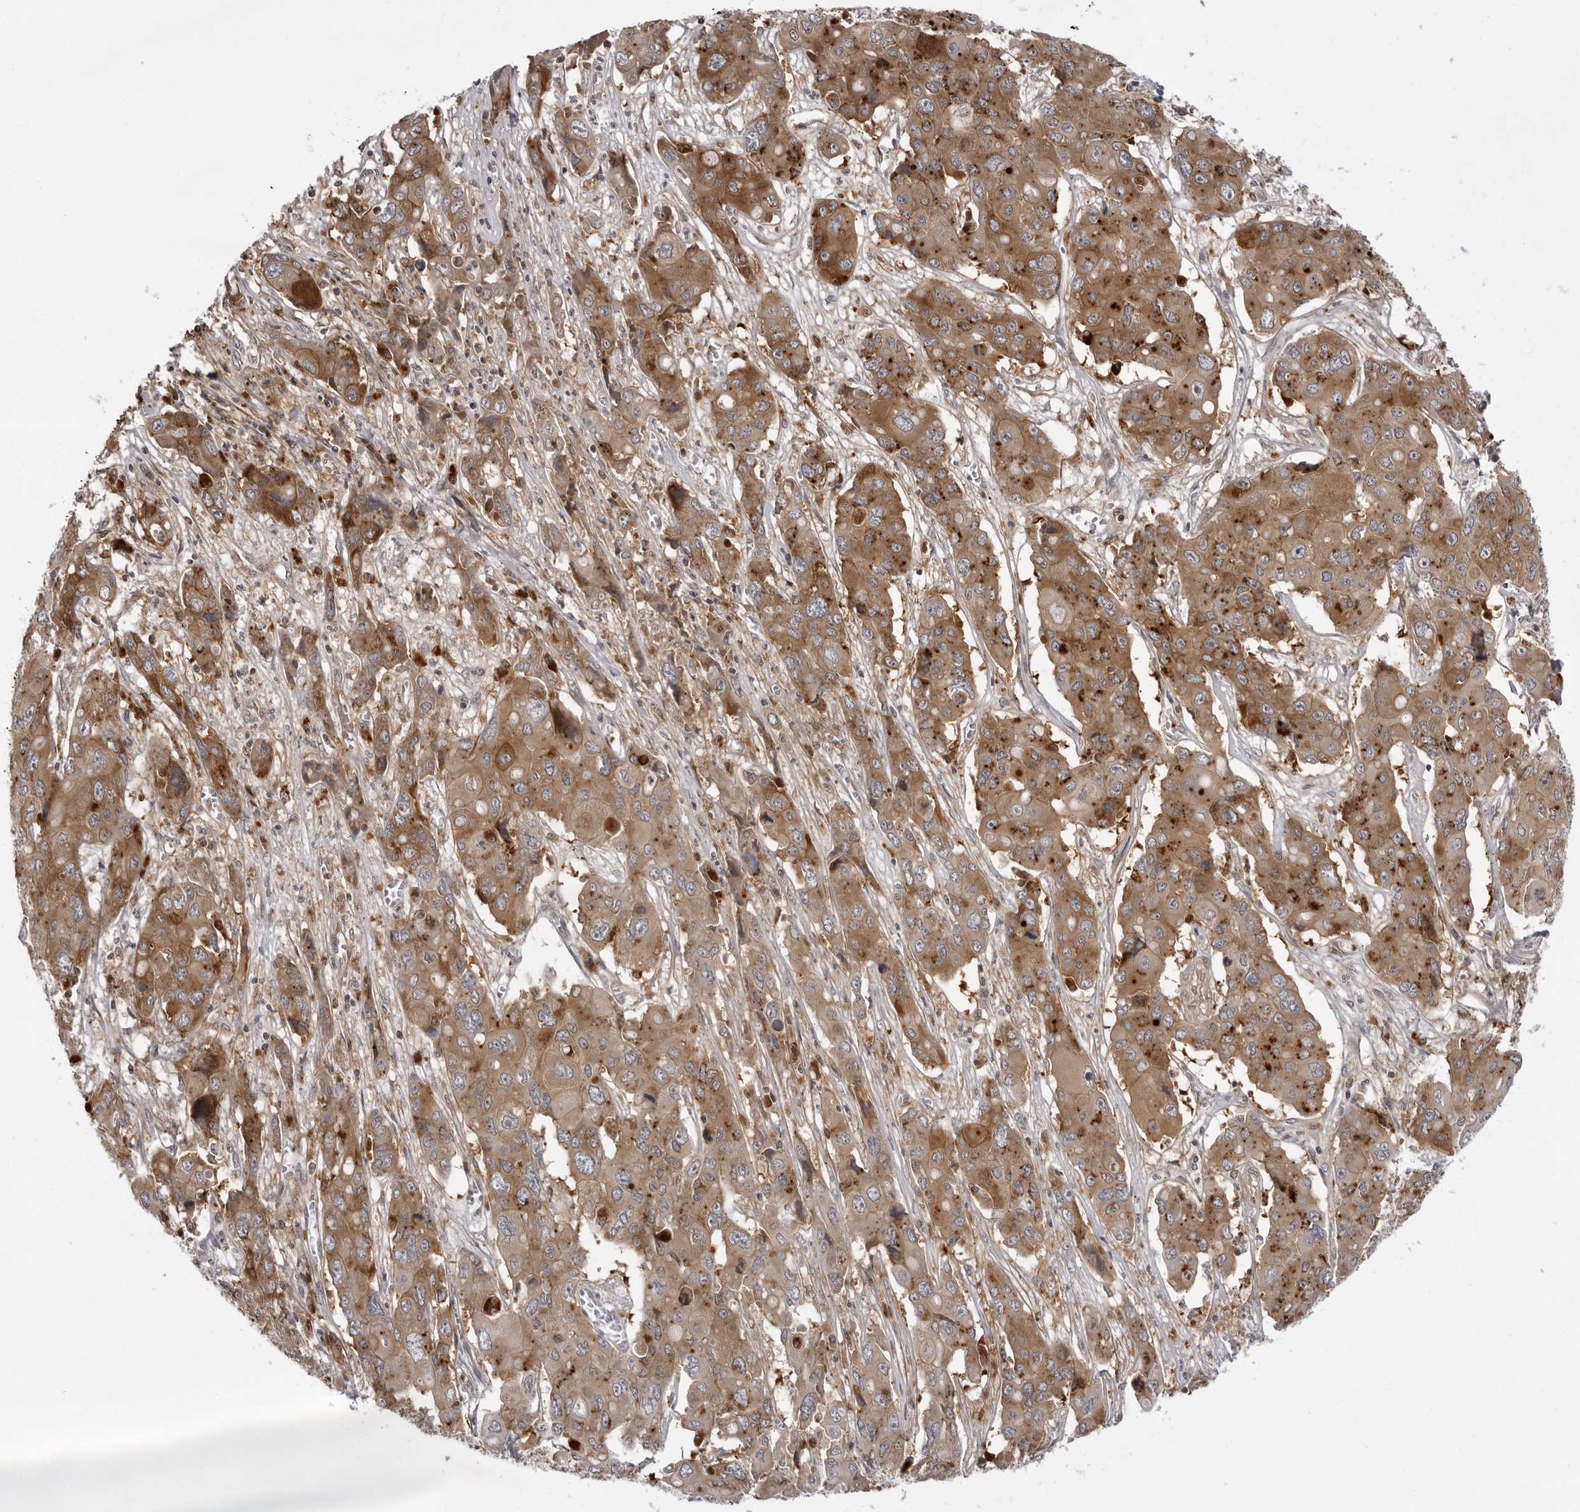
{"staining": {"intensity": "moderate", "quantity": ">75%", "location": "cytoplasmic/membranous"}, "tissue": "liver cancer", "cell_type": "Tumor cells", "image_type": "cancer", "snomed": [{"axis": "morphology", "description": "Cholangiocarcinoma"}, {"axis": "topography", "description": "Liver"}], "caption": "The photomicrograph shows immunohistochemical staining of liver cancer. There is moderate cytoplasmic/membranous expression is appreciated in approximately >75% of tumor cells.", "gene": "USP43", "patient": {"sex": "male", "age": 67}}